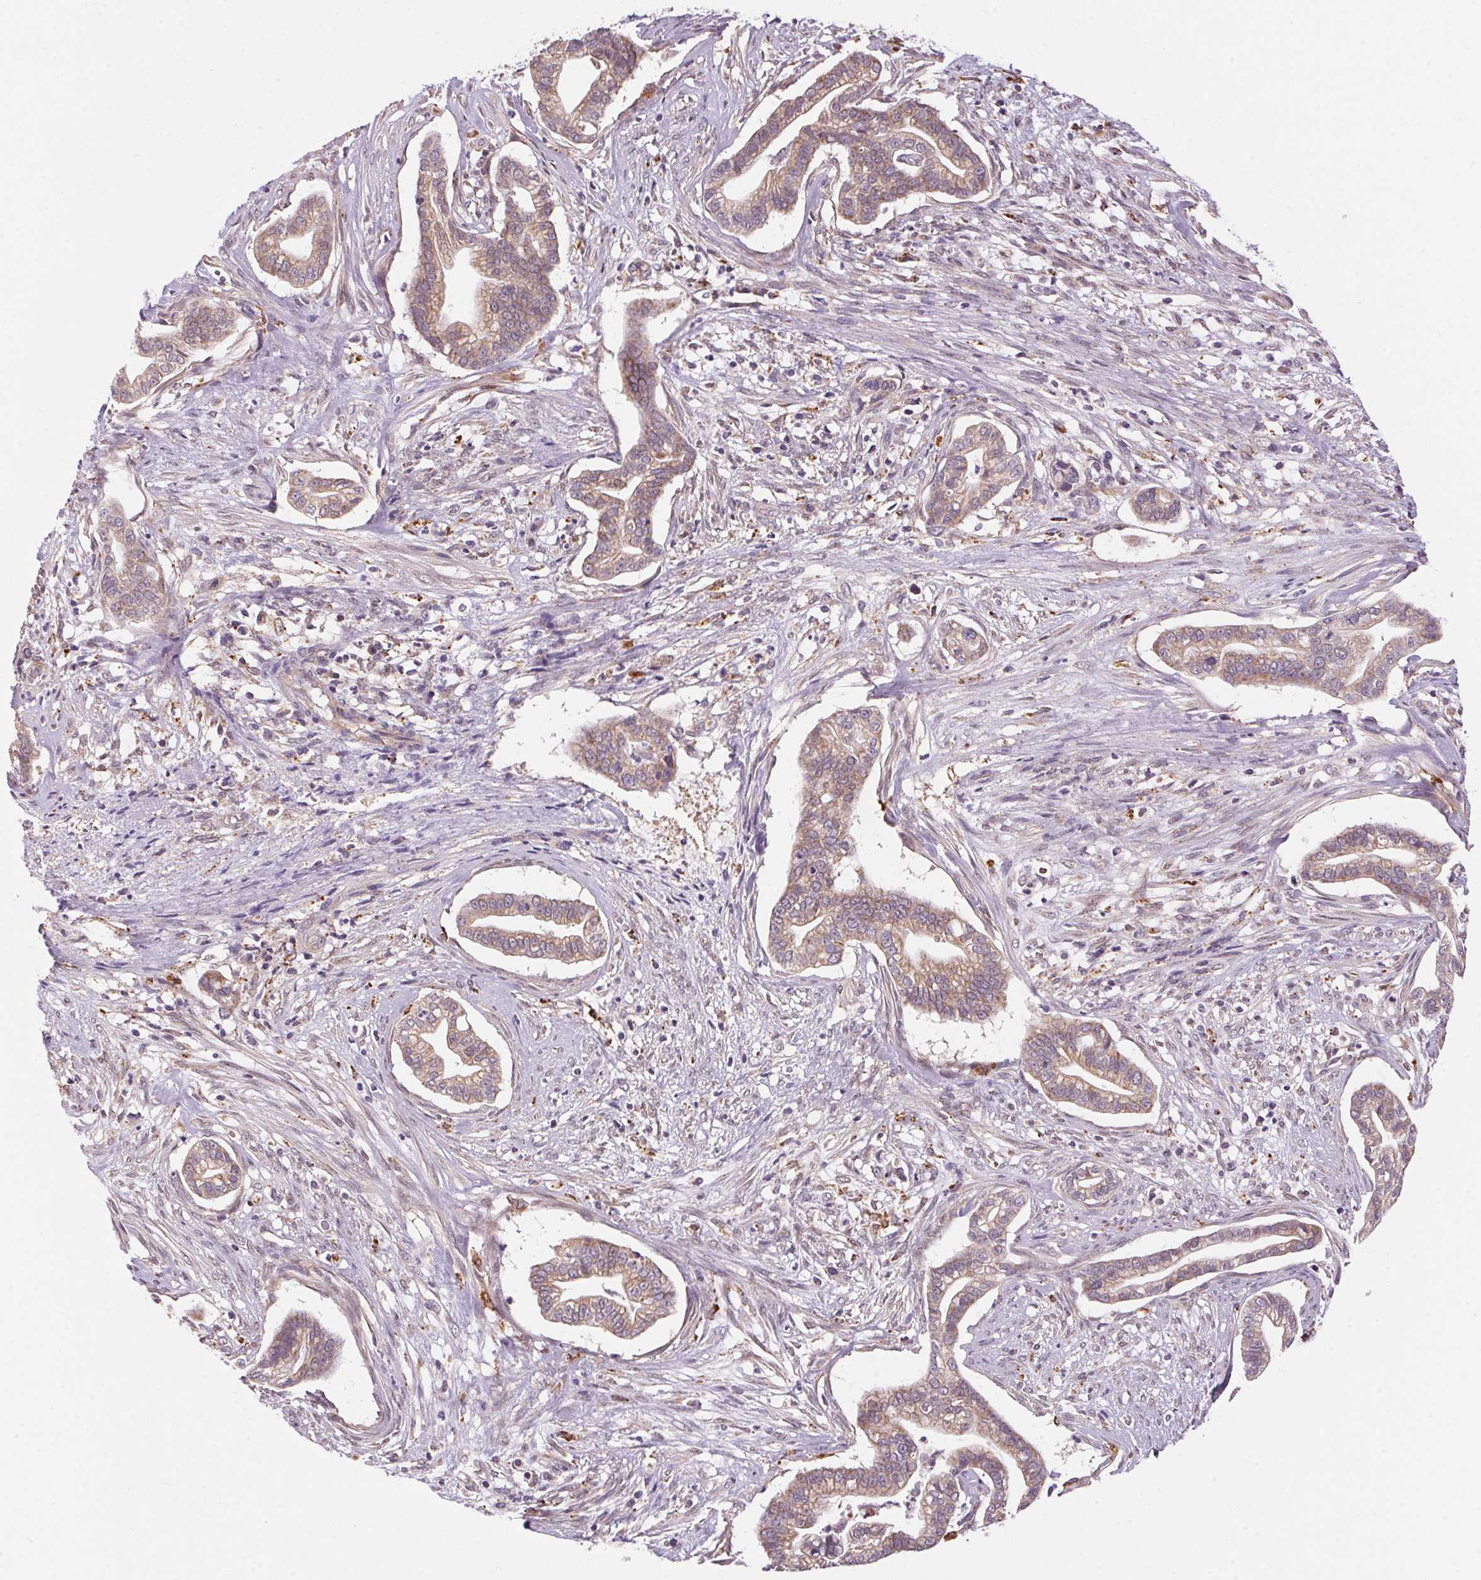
{"staining": {"intensity": "weak", "quantity": ">75%", "location": "cytoplasmic/membranous"}, "tissue": "cervical cancer", "cell_type": "Tumor cells", "image_type": "cancer", "snomed": [{"axis": "morphology", "description": "Adenocarcinoma, NOS"}, {"axis": "topography", "description": "Cervix"}], "caption": "Brown immunohistochemical staining in cervical cancer (adenocarcinoma) displays weak cytoplasmic/membranous staining in approximately >75% of tumor cells. Using DAB (3,3'-diaminobenzidine) (brown) and hematoxylin (blue) stains, captured at high magnification using brightfield microscopy.", "gene": "ADH5", "patient": {"sex": "female", "age": 62}}